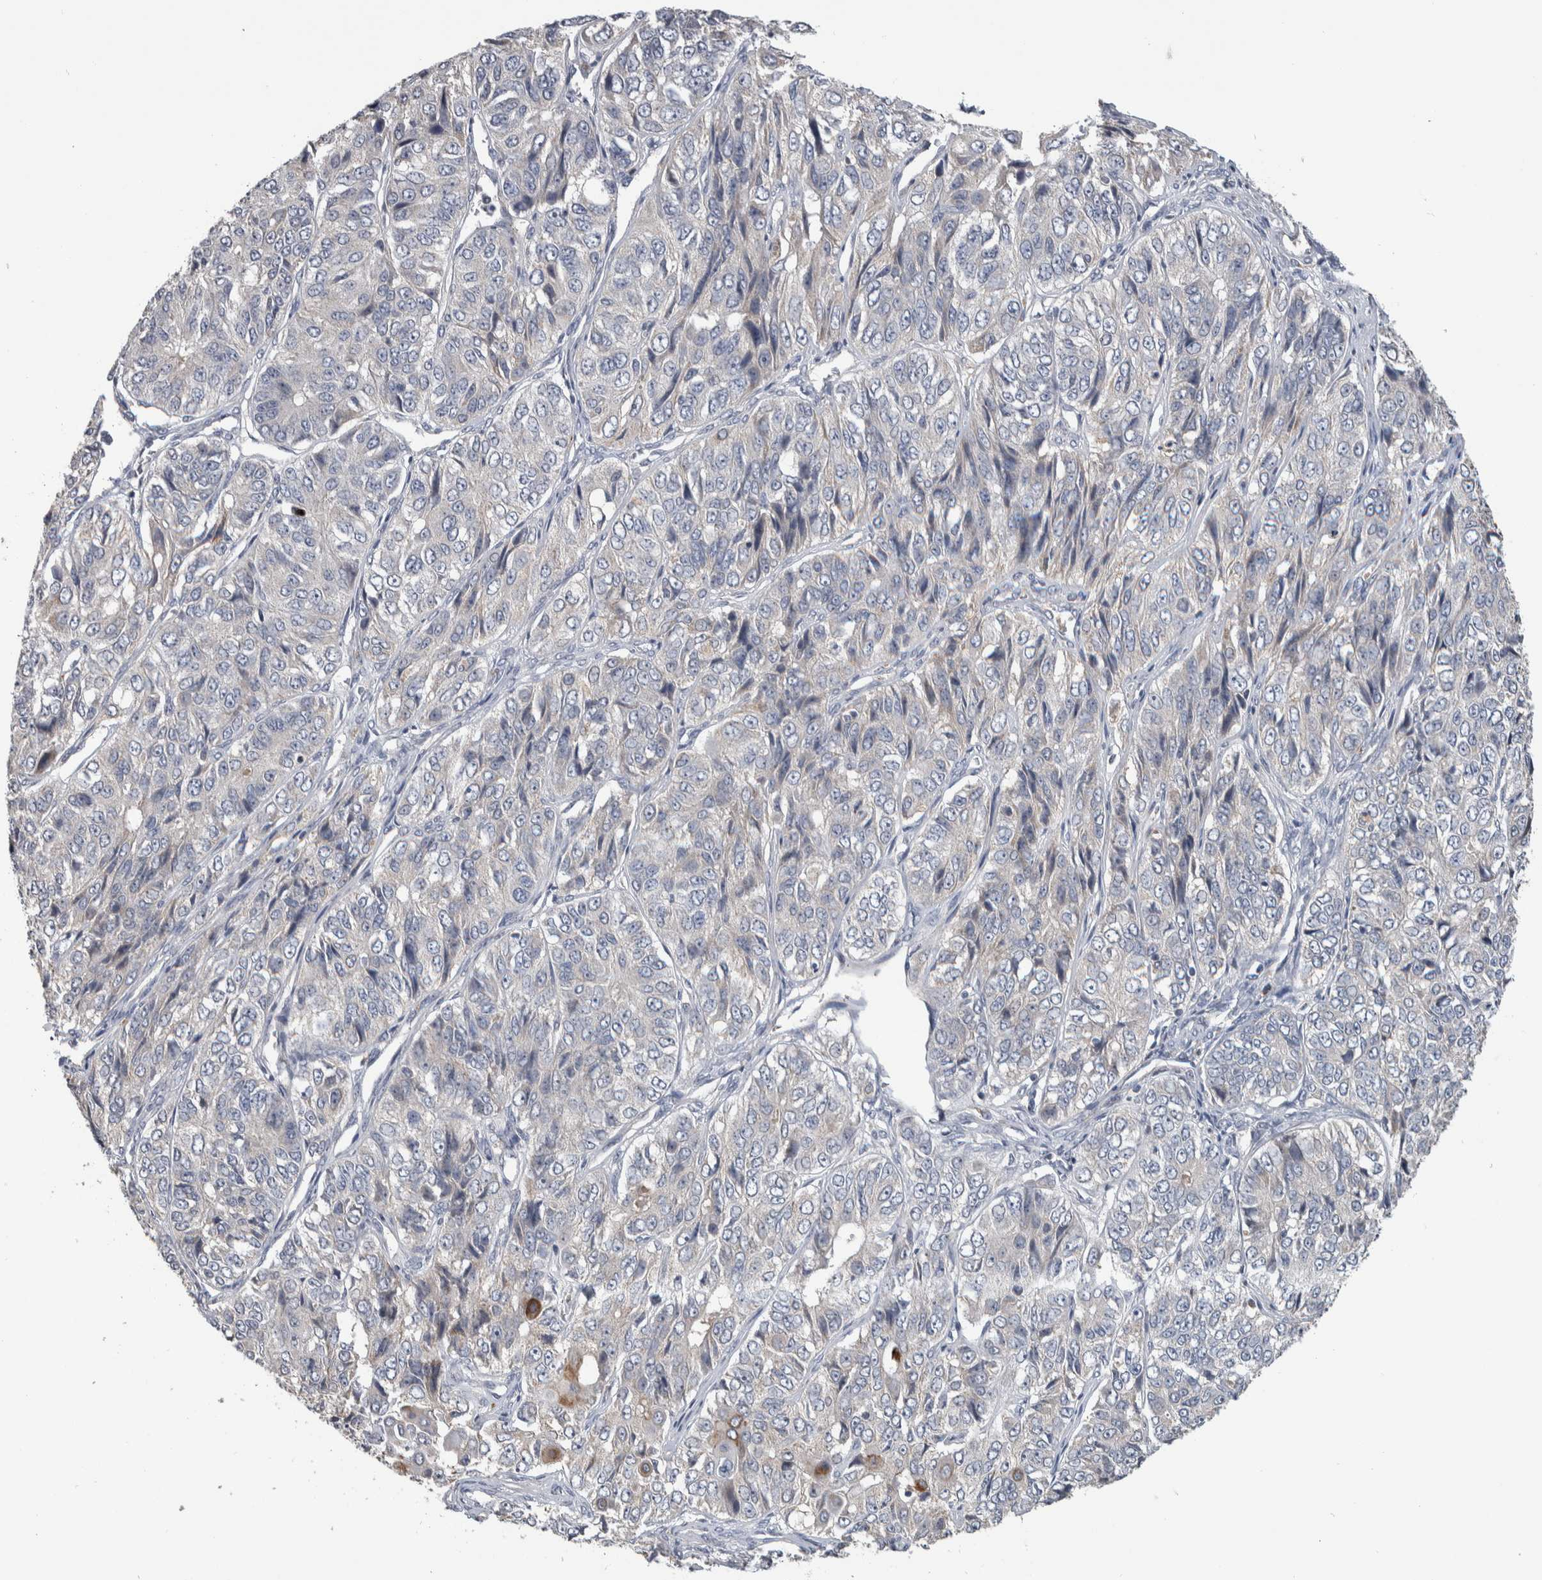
{"staining": {"intensity": "negative", "quantity": "none", "location": "none"}, "tissue": "ovarian cancer", "cell_type": "Tumor cells", "image_type": "cancer", "snomed": [{"axis": "morphology", "description": "Carcinoma, endometroid"}, {"axis": "topography", "description": "Ovary"}], "caption": "Tumor cells are negative for brown protein staining in endometroid carcinoma (ovarian).", "gene": "FAM83G", "patient": {"sex": "female", "age": 51}}